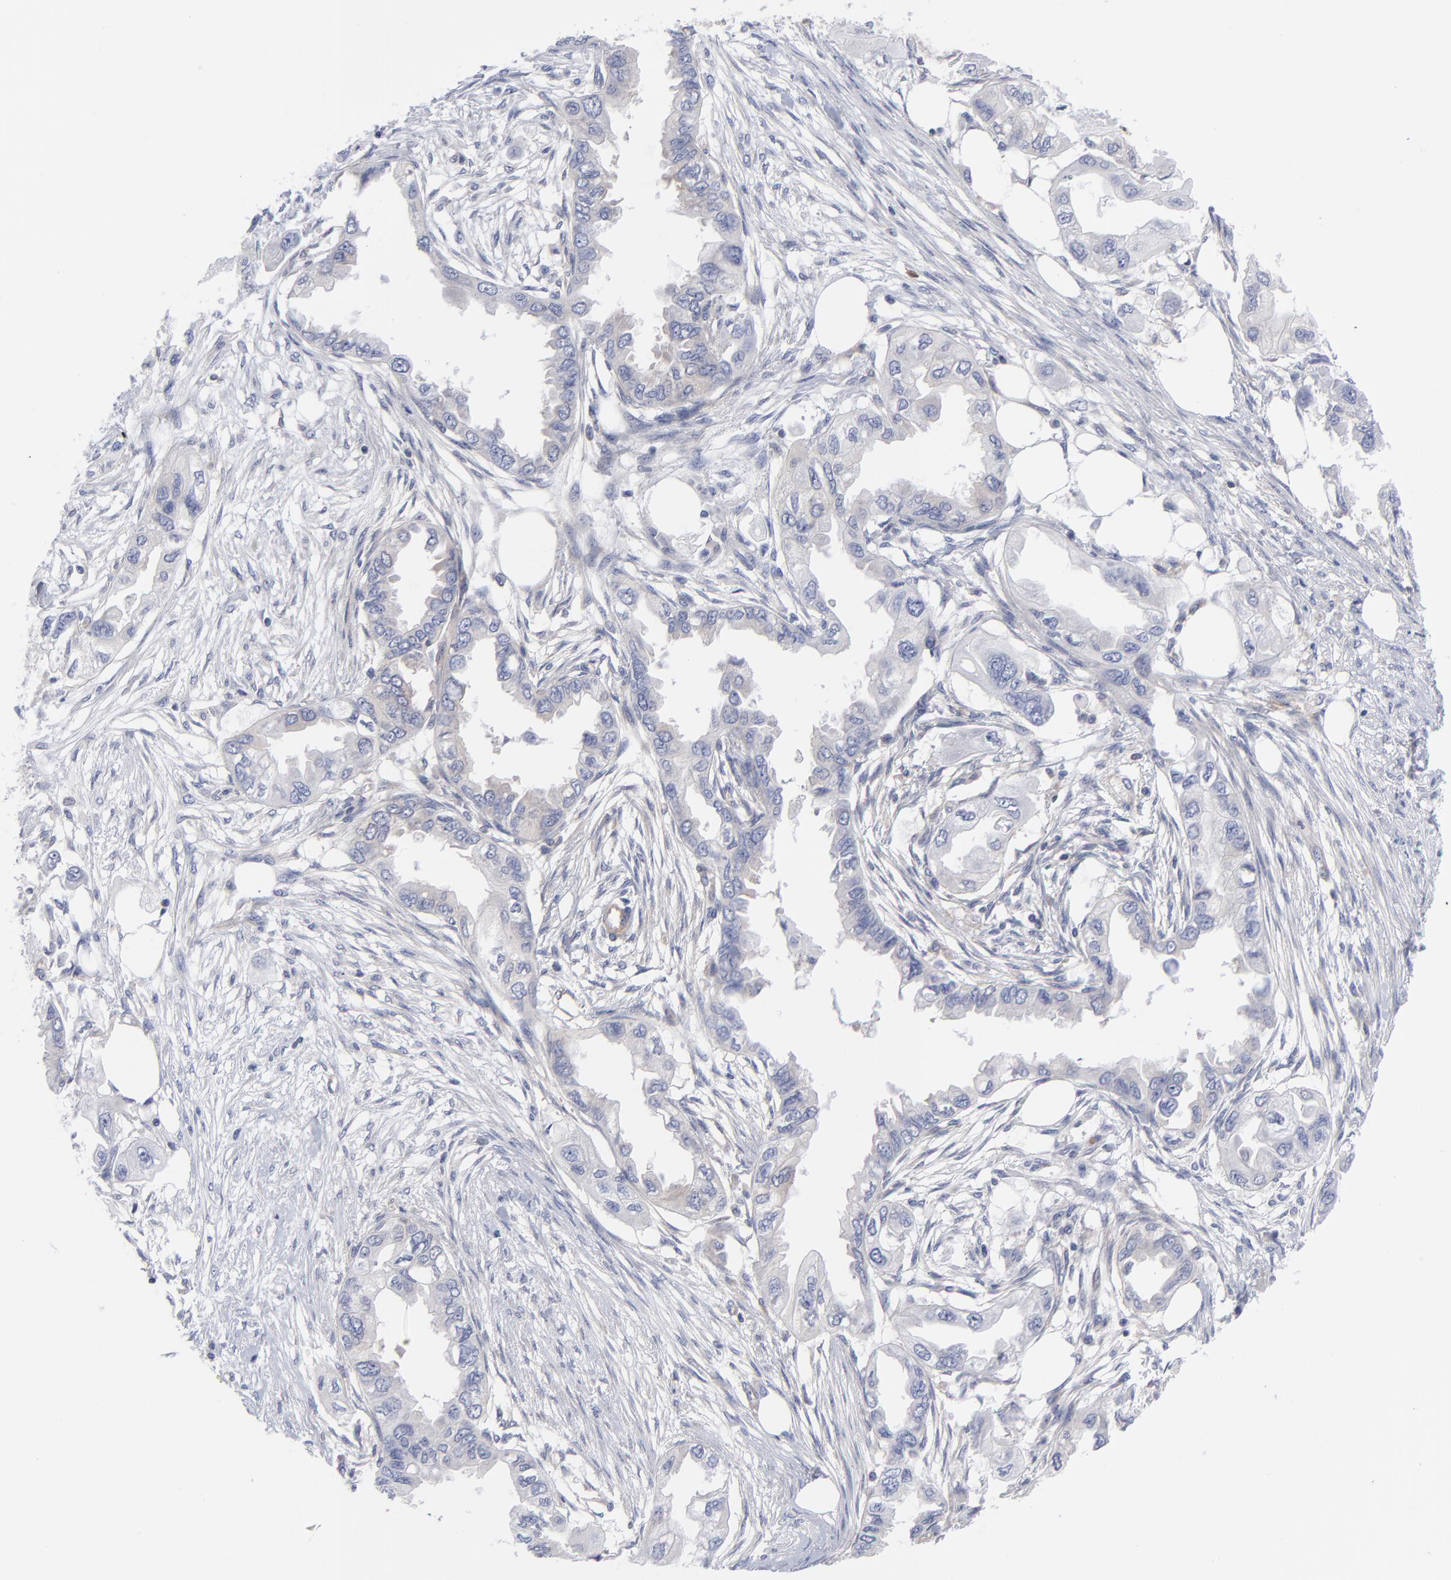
{"staining": {"intensity": "negative", "quantity": "none", "location": "none"}, "tissue": "endometrial cancer", "cell_type": "Tumor cells", "image_type": "cancer", "snomed": [{"axis": "morphology", "description": "Adenocarcinoma, NOS"}, {"axis": "topography", "description": "Endometrium"}], "caption": "A photomicrograph of human endometrial adenocarcinoma is negative for staining in tumor cells.", "gene": "NFKBIA", "patient": {"sex": "female", "age": 67}}